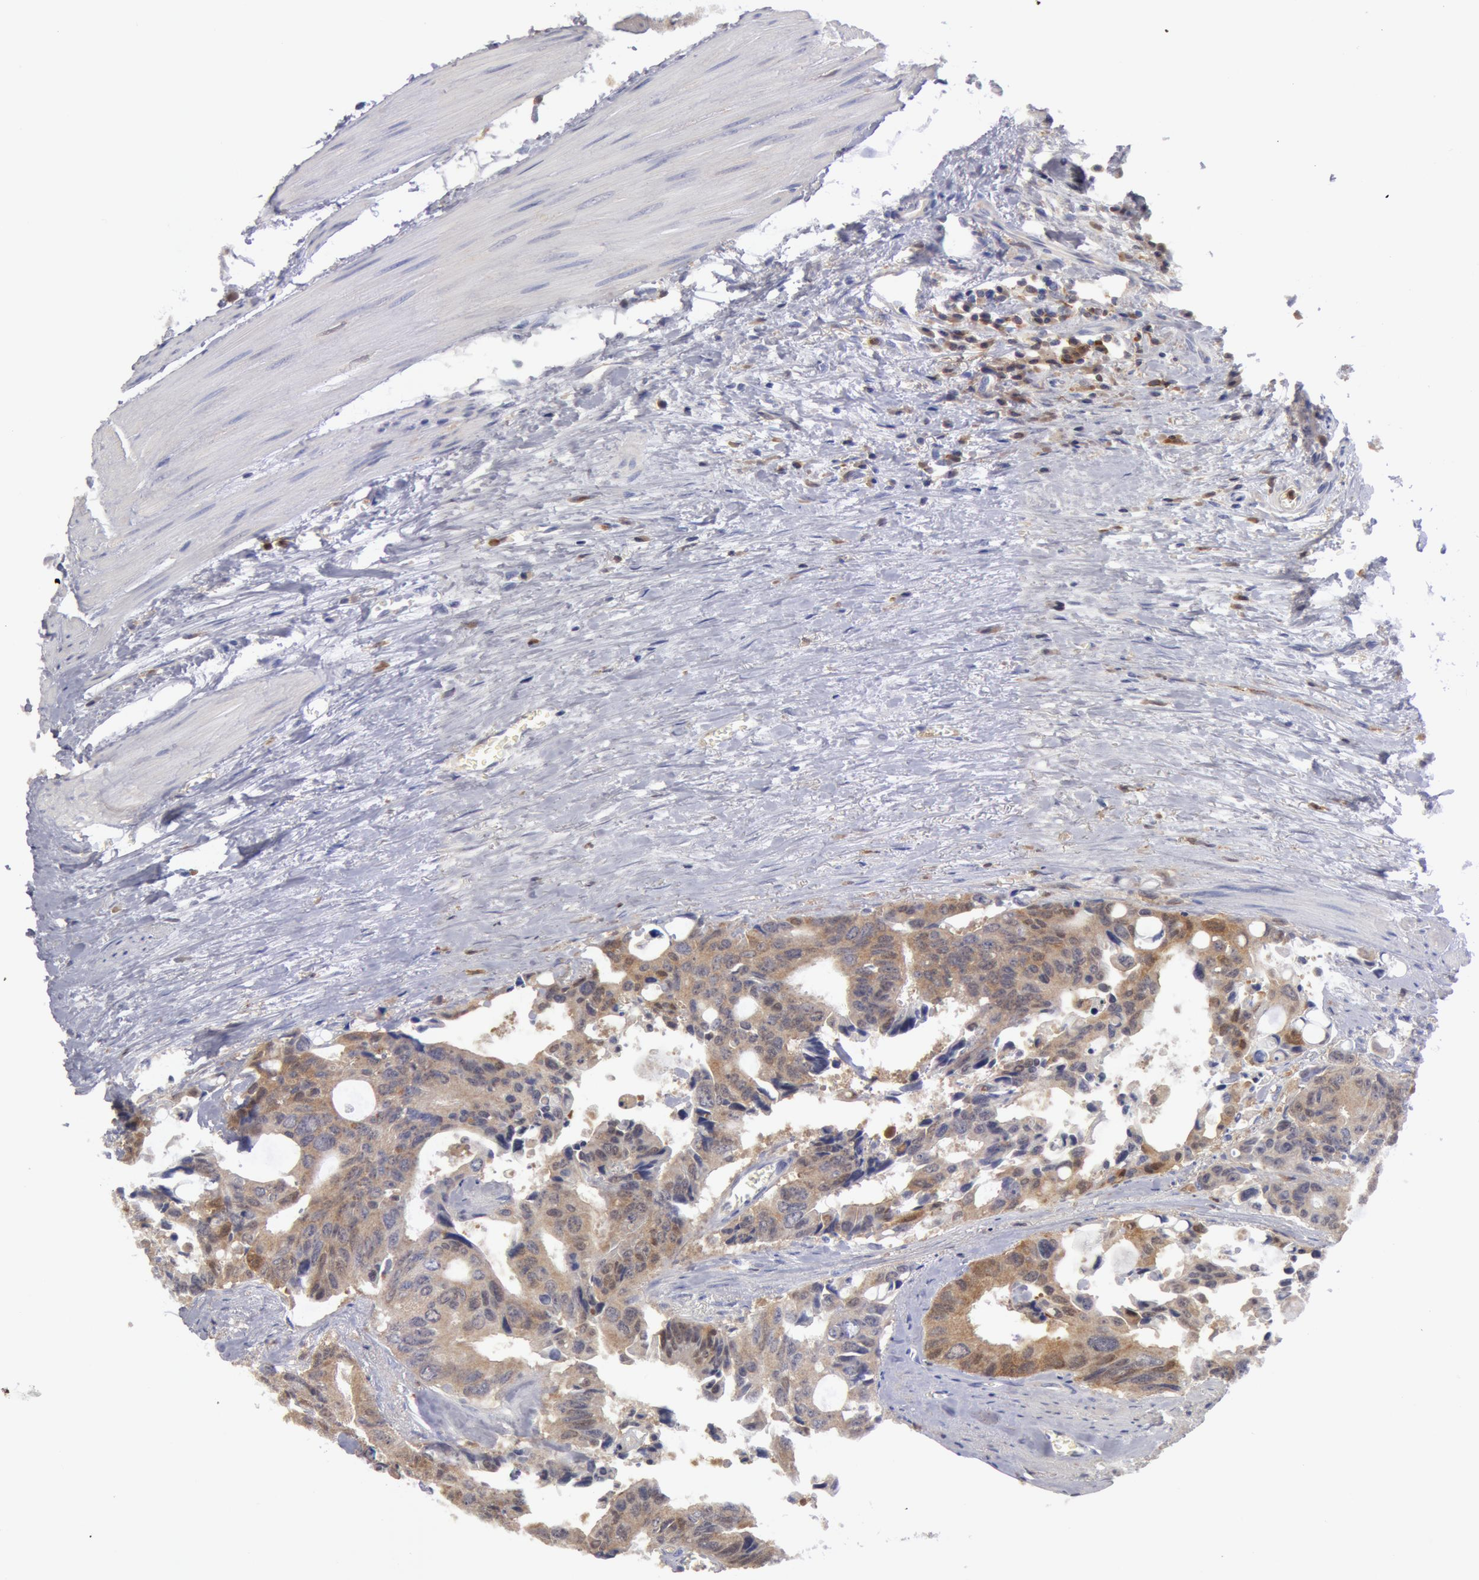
{"staining": {"intensity": "moderate", "quantity": ">75%", "location": "cytoplasmic/membranous"}, "tissue": "colorectal cancer", "cell_type": "Tumor cells", "image_type": "cancer", "snomed": [{"axis": "morphology", "description": "Adenocarcinoma, NOS"}, {"axis": "topography", "description": "Rectum"}], "caption": "The immunohistochemical stain labels moderate cytoplasmic/membranous positivity in tumor cells of colorectal cancer tissue.", "gene": "SYK", "patient": {"sex": "male", "age": 76}}